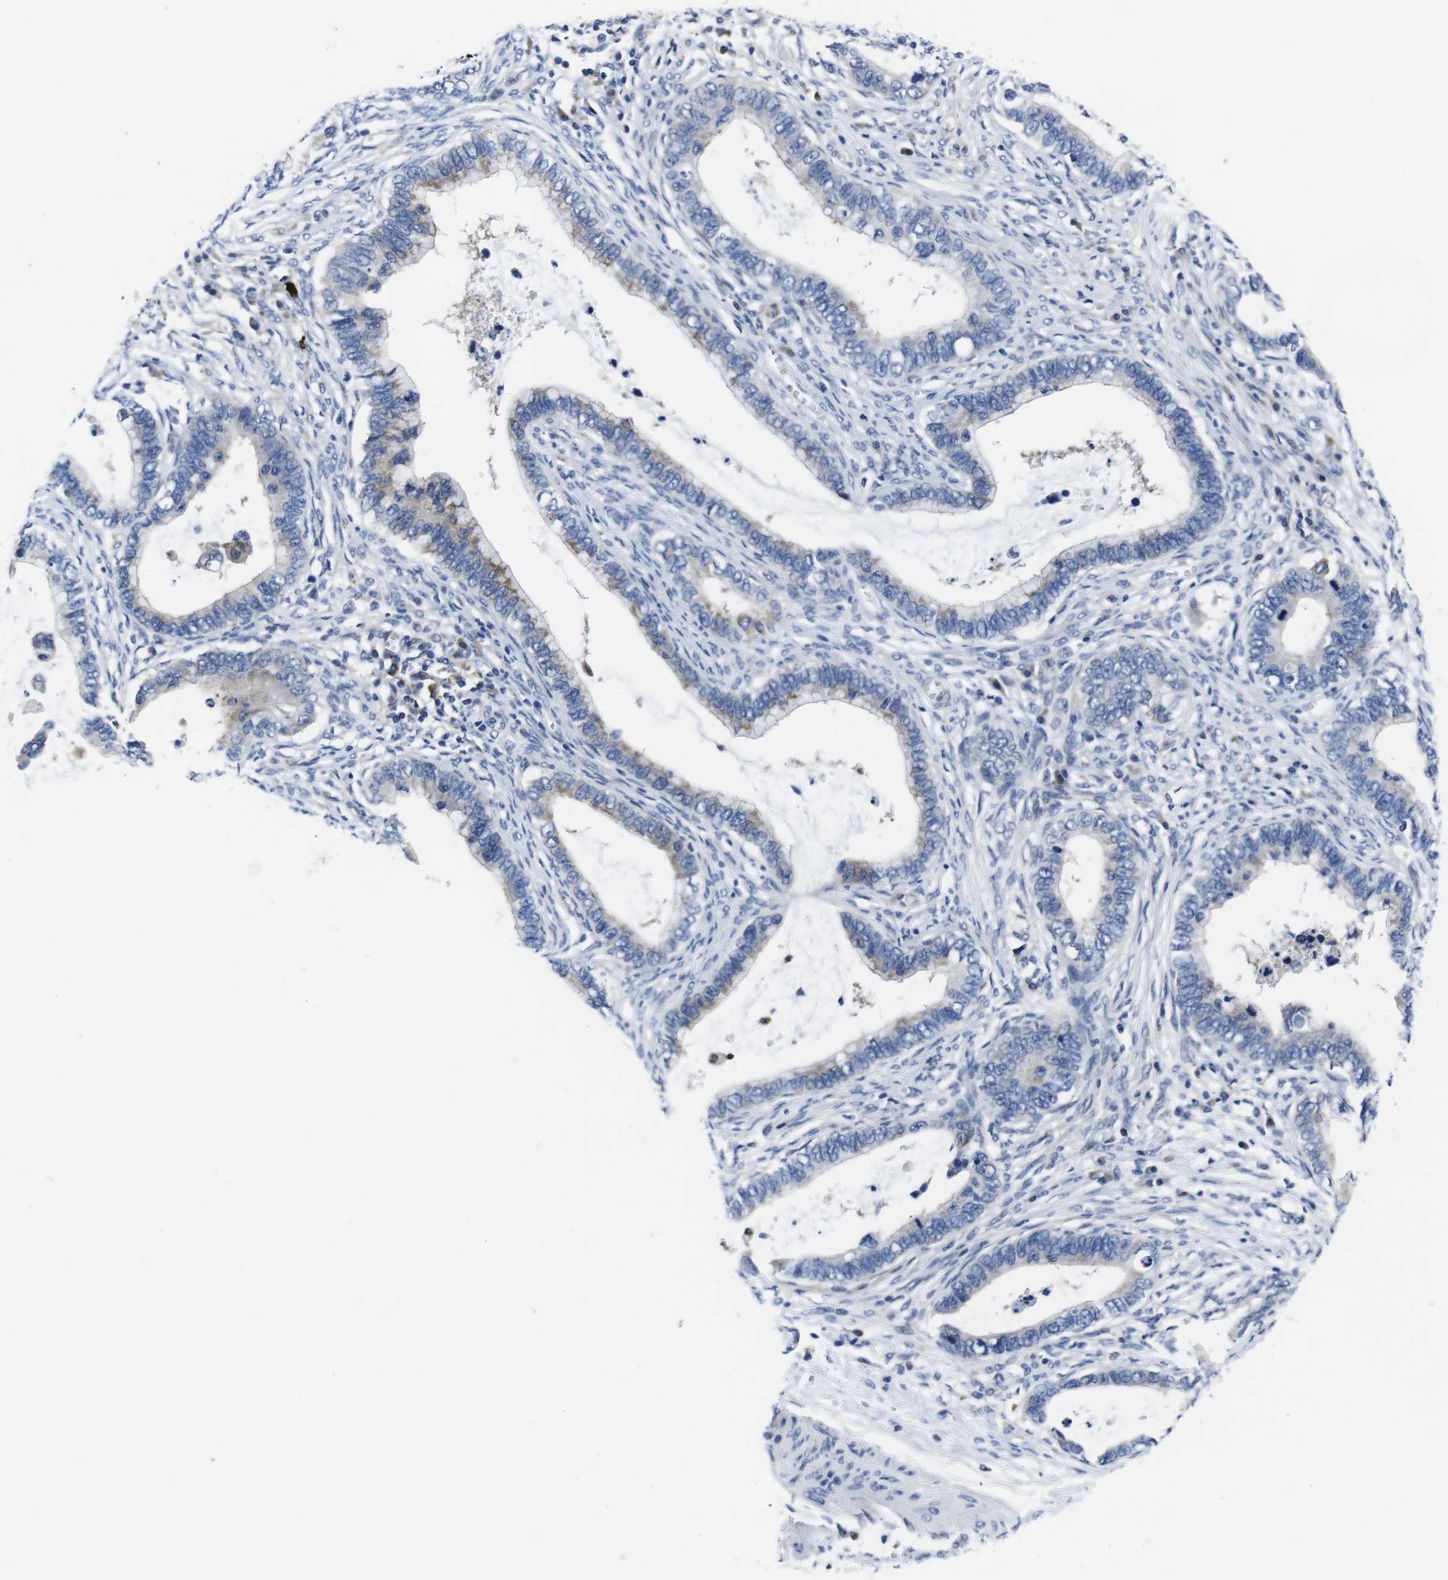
{"staining": {"intensity": "moderate", "quantity": "25%-75%", "location": "cytoplasmic/membranous"}, "tissue": "cervical cancer", "cell_type": "Tumor cells", "image_type": "cancer", "snomed": [{"axis": "morphology", "description": "Adenocarcinoma, NOS"}, {"axis": "topography", "description": "Cervix"}], "caption": "IHC (DAB) staining of cervical adenocarcinoma exhibits moderate cytoplasmic/membranous protein expression in approximately 25%-75% of tumor cells. (Stains: DAB (3,3'-diaminobenzidine) in brown, nuclei in blue, Microscopy: brightfield microscopy at high magnification).", "gene": "EIF4A1", "patient": {"sex": "female", "age": 44}}